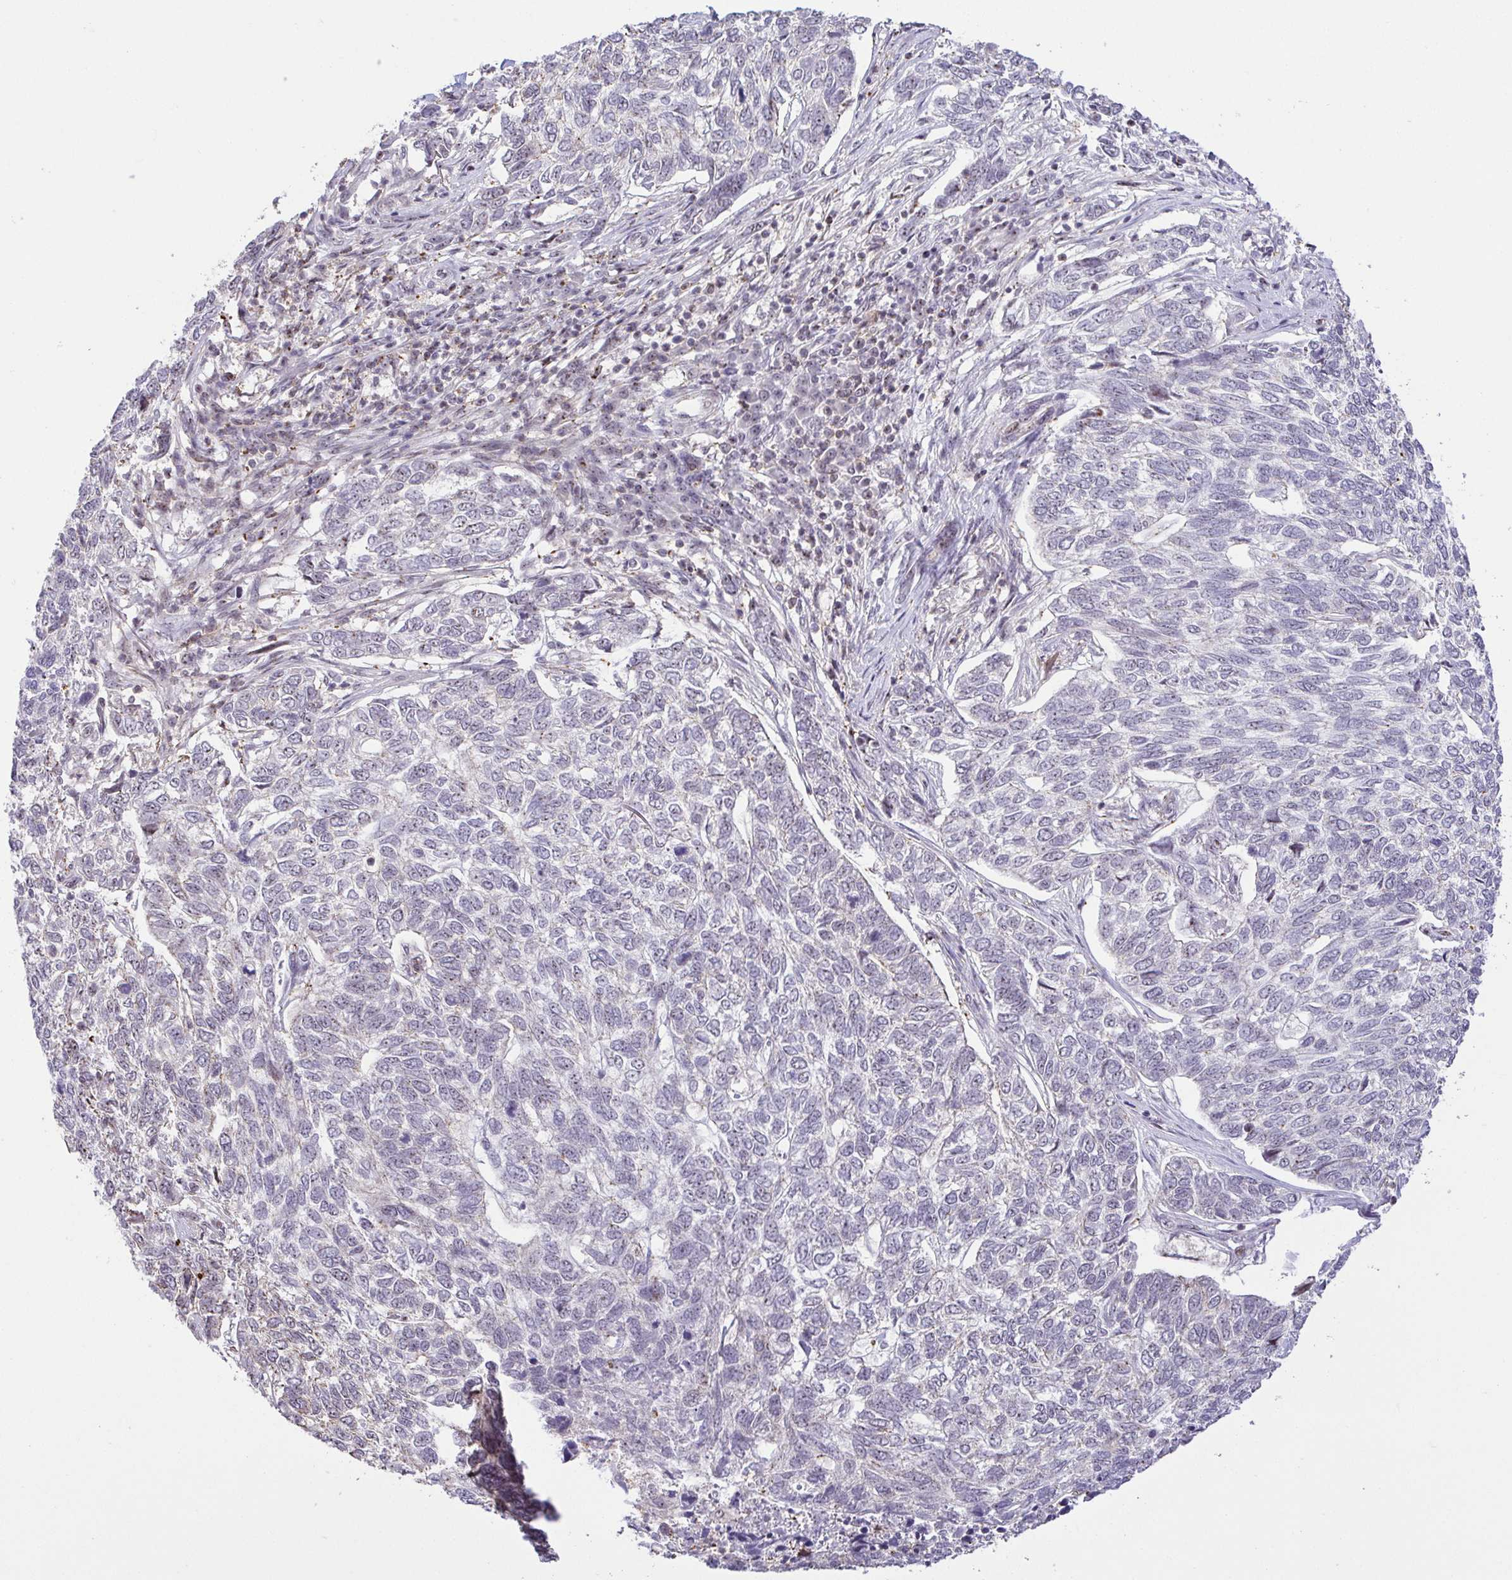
{"staining": {"intensity": "negative", "quantity": "none", "location": "none"}, "tissue": "skin cancer", "cell_type": "Tumor cells", "image_type": "cancer", "snomed": [{"axis": "morphology", "description": "Basal cell carcinoma"}, {"axis": "topography", "description": "Skin"}], "caption": "IHC of human skin basal cell carcinoma demonstrates no staining in tumor cells.", "gene": "RSL24D1", "patient": {"sex": "female", "age": 65}}